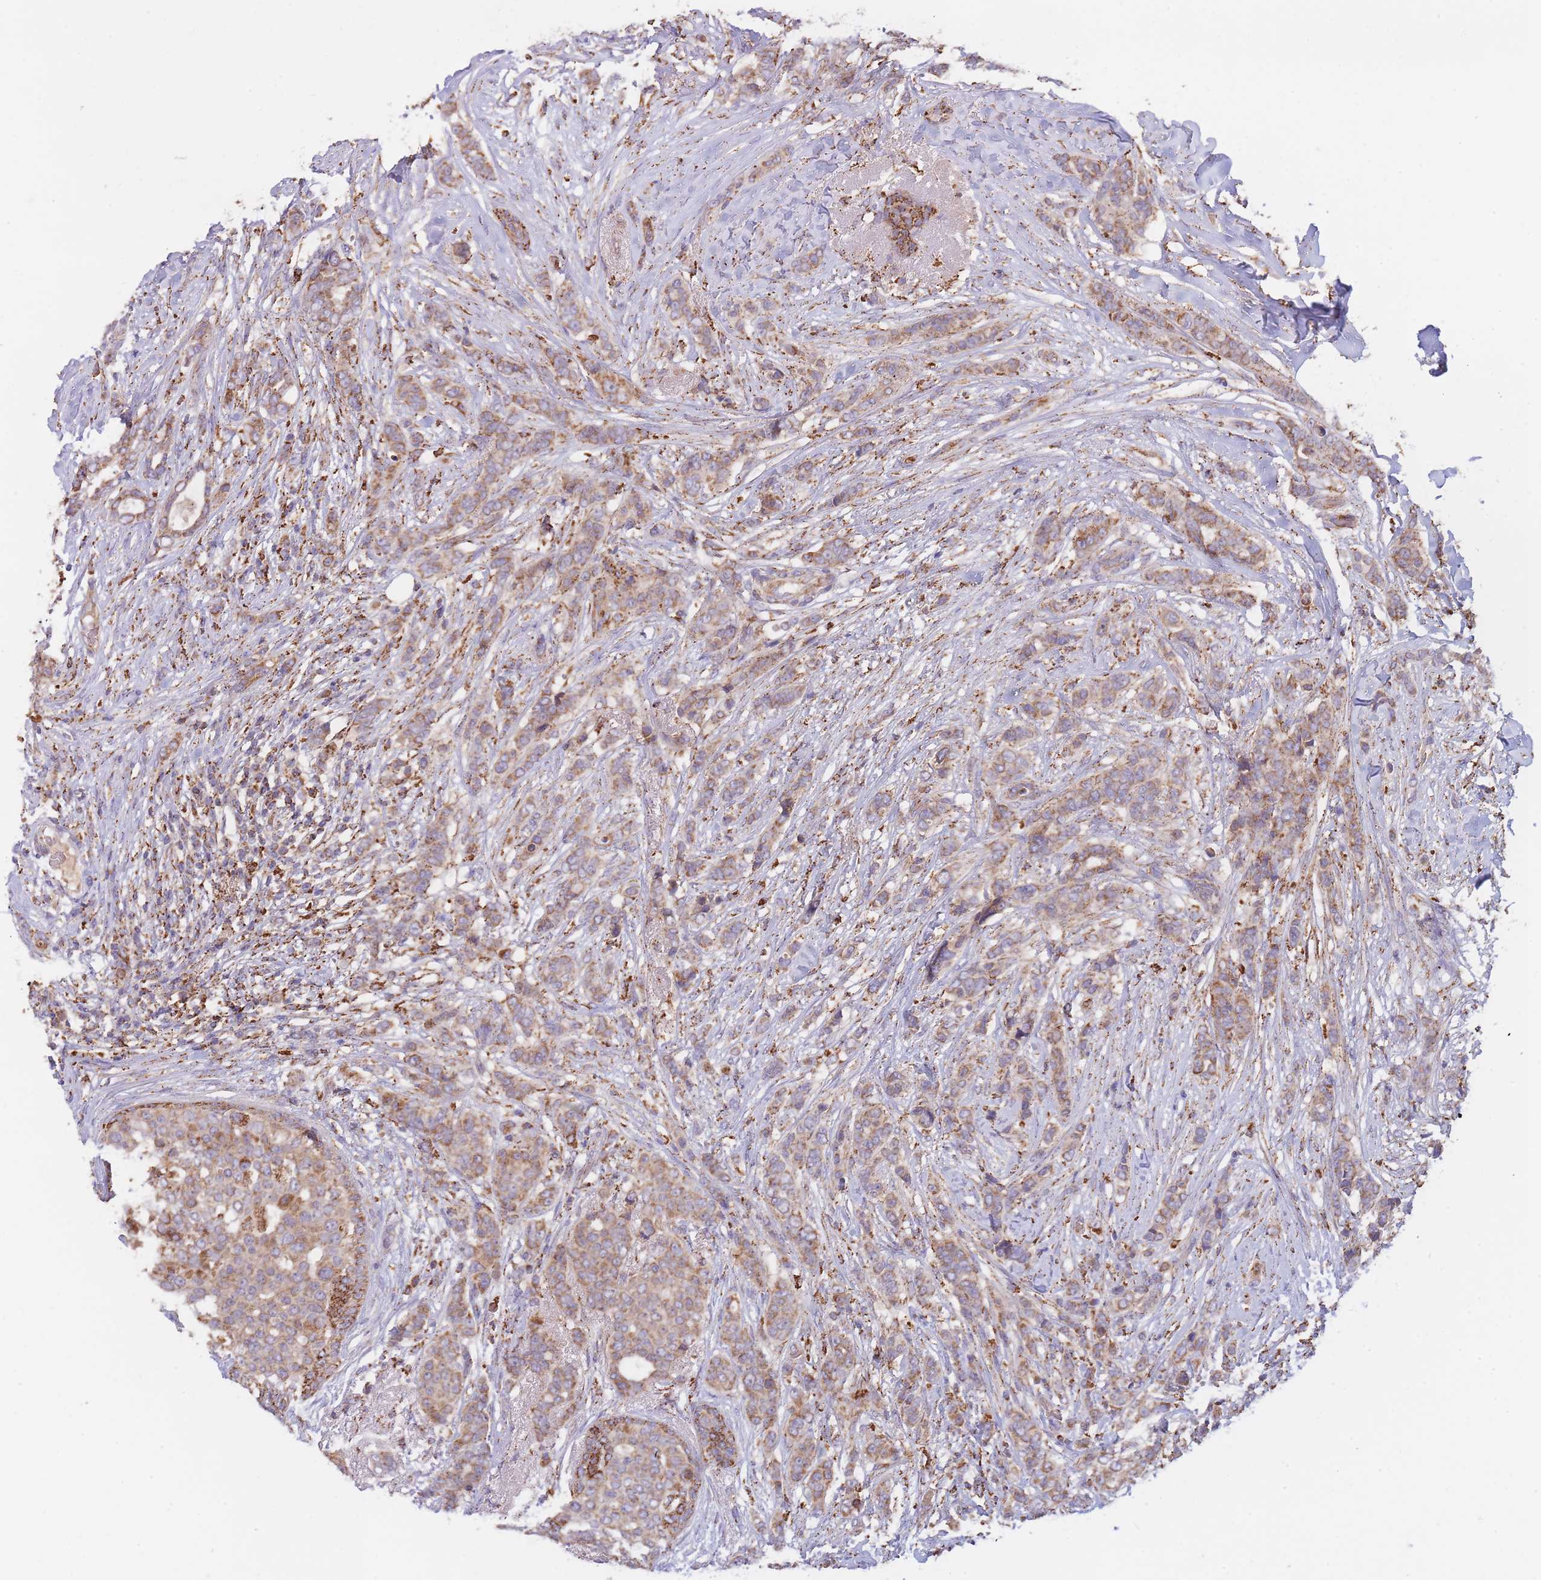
{"staining": {"intensity": "weak", "quantity": ">75%", "location": "cytoplasmic/membranous"}, "tissue": "breast cancer", "cell_type": "Tumor cells", "image_type": "cancer", "snomed": [{"axis": "morphology", "description": "Lobular carcinoma"}, {"axis": "topography", "description": "Breast"}], "caption": "A photomicrograph of human lobular carcinoma (breast) stained for a protein exhibits weak cytoplasmic/membranous brown staining in tumor cells.", "gene": "MRPL17", "patient": {"sex": "female", "age": 51}}